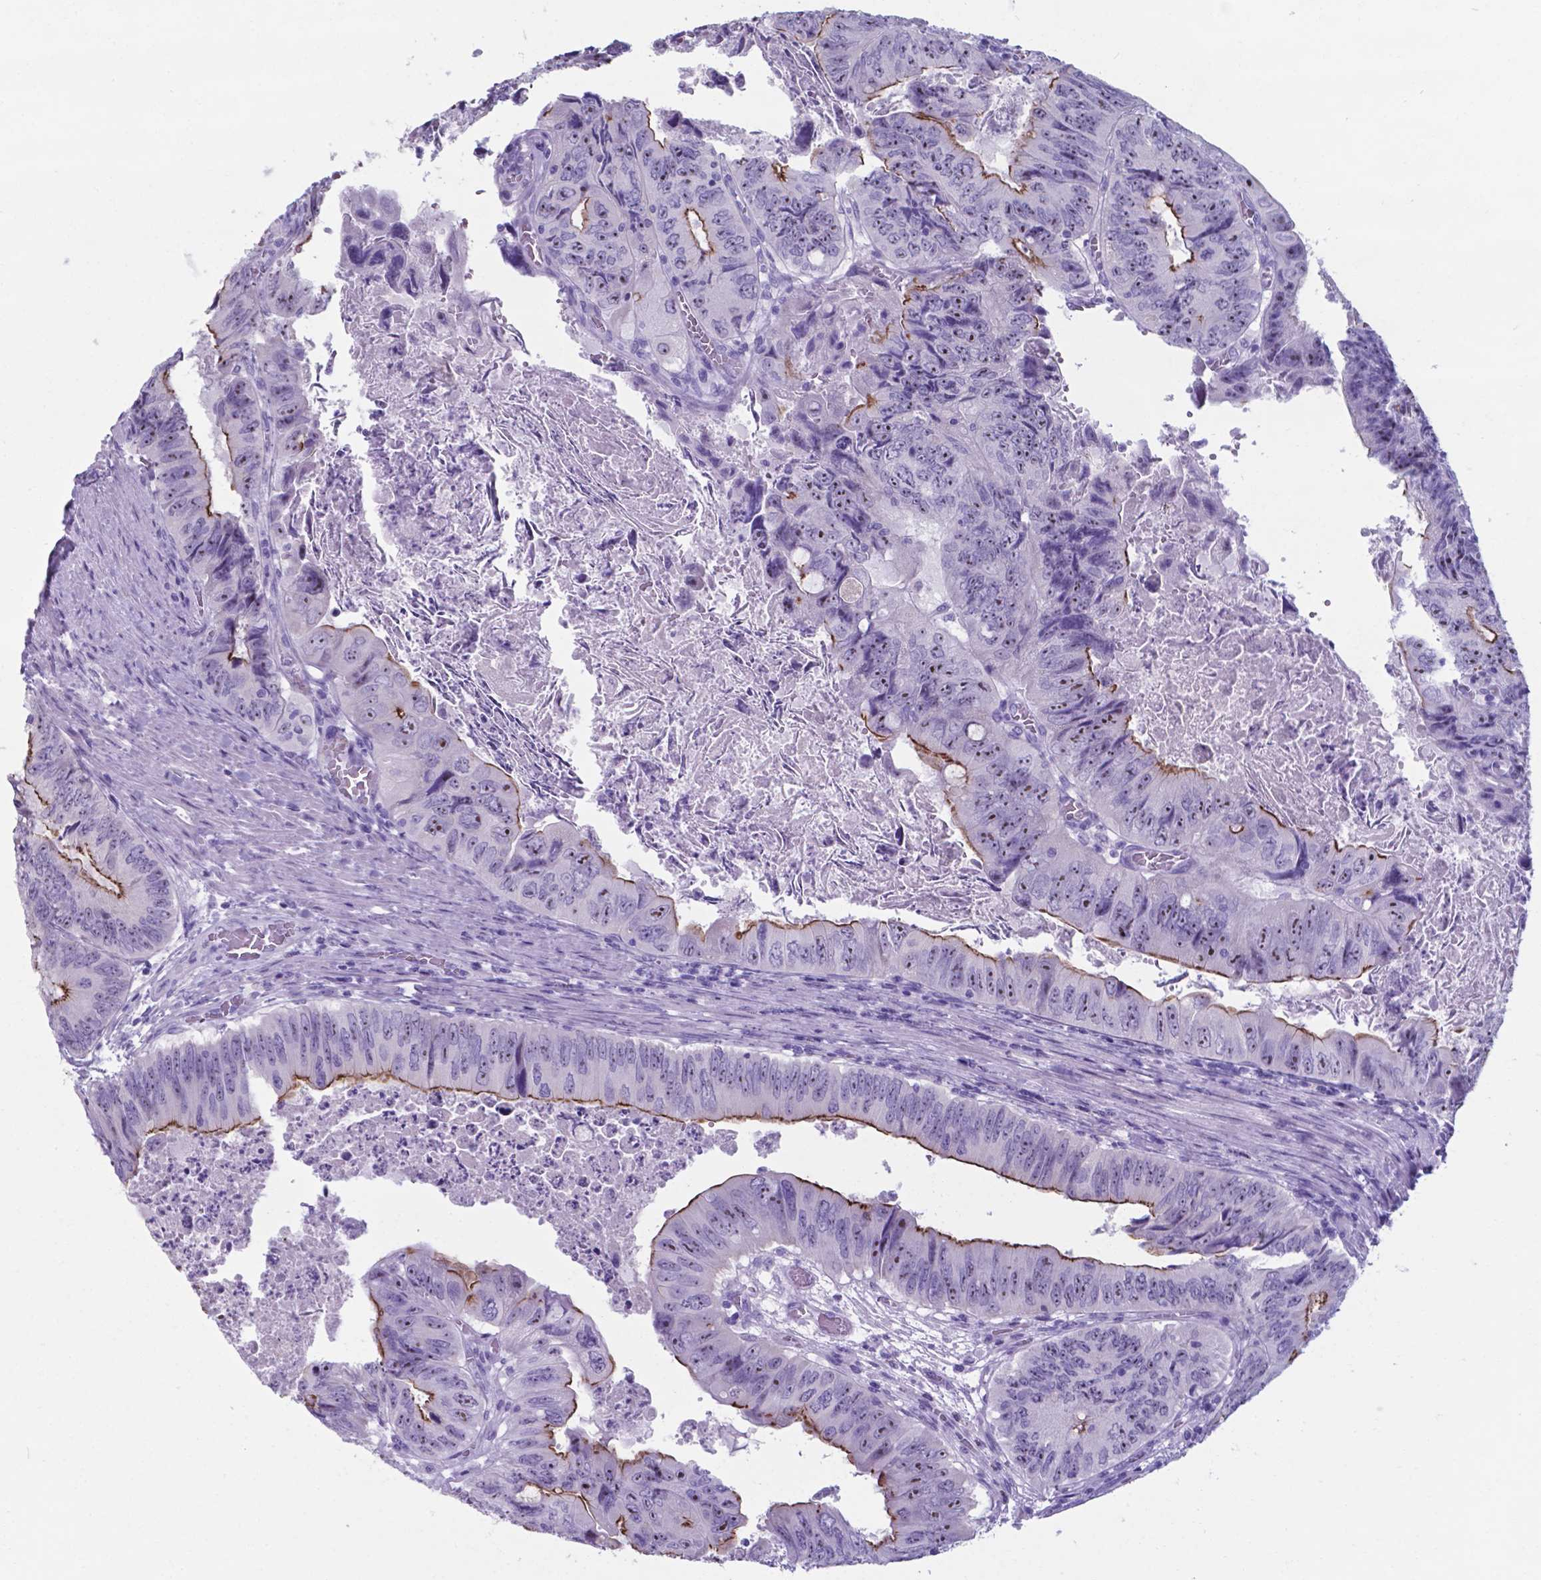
{"staining": {"intensity": "moderate", "quantity": "25%-75%", "location": "cytoplasmic/membranous,nuclear"}, "tissue": "colorectal cancer", "cell_type": "Tumor cells", "image_type": "cancer", "snomed": [{"axis": "morphology", "description": "Adenocarcinoma, NOS"}, {"axis": "topography", "description": "Colon"}], "caption": "Human colorectal cancer (adenocarcinoma) stained for a protein (brown) shows moderate cytoplasmic/membranous and nuclear positive expression in about 25%-75% of tumor cells.", "gene": "AP5B1", "patient": {"sex": "female", "age": 84}}